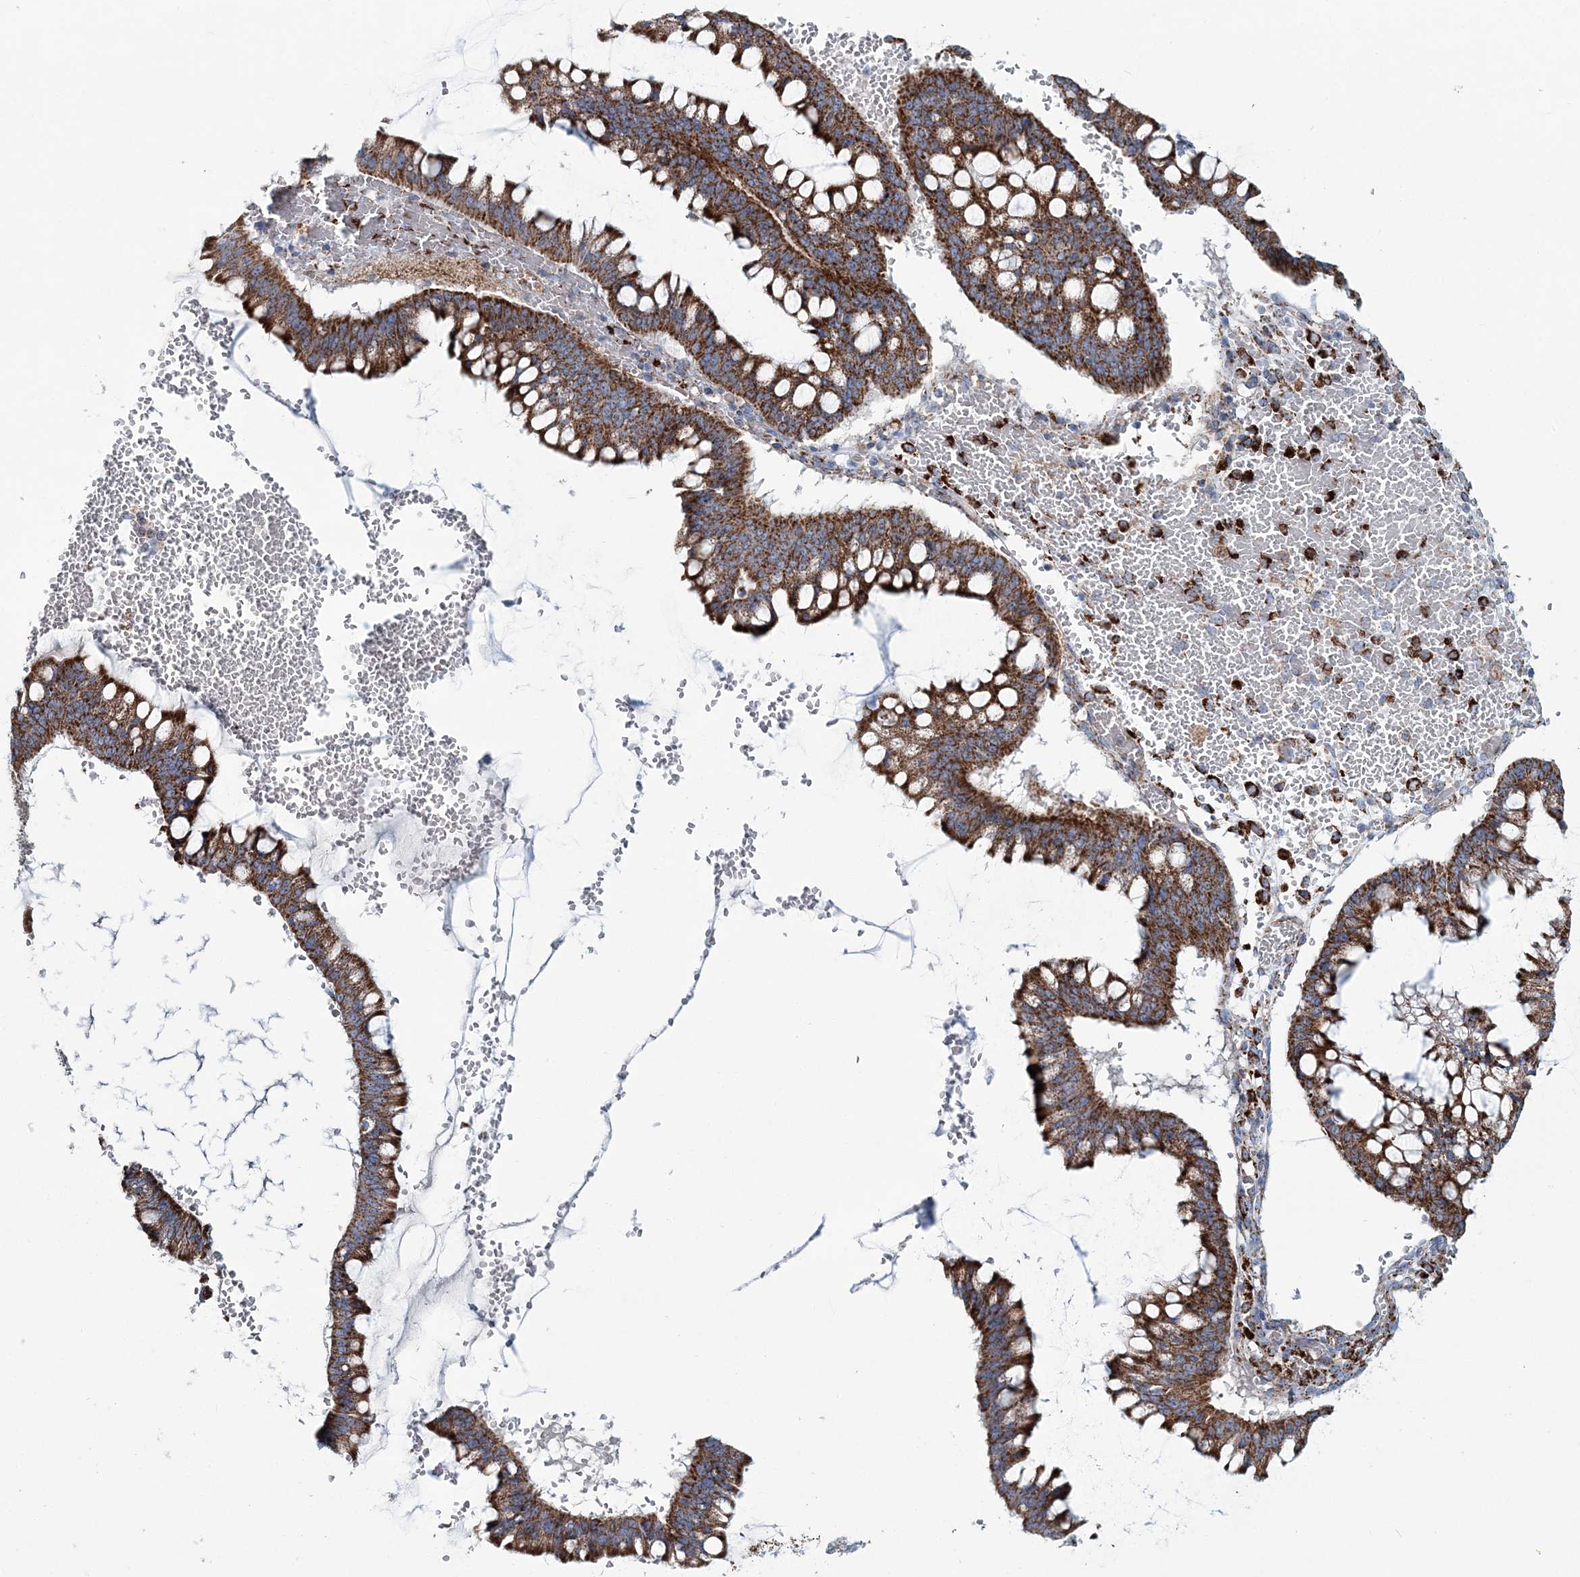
{"staining": {"intensity": "strong", "quantity": ">75%", "location": "cytoplasmic/membranous"}, "tissue": "ovarian cancer", "cell_type": "Tumor cells", "image_type": "cancer", "snomed": [{"axis": "morphology", "description": "Cystadenocarcinoma, mucinous, NOS"}, {"axis": "topography", "description": "Ovary"}], "caption": "Tumor cells exhibit strong cytoplasmic/membranous staining in approximately >75% of cells in ovarian cancer (mucinous cystadenocarcinoma). Using DAB (brown) and hematoxylin (blue) stains, captured at high magnification using brightfield microscopy.", "gene": "ARHGAP6", "patient": {"sex": "female", "age": 73}}